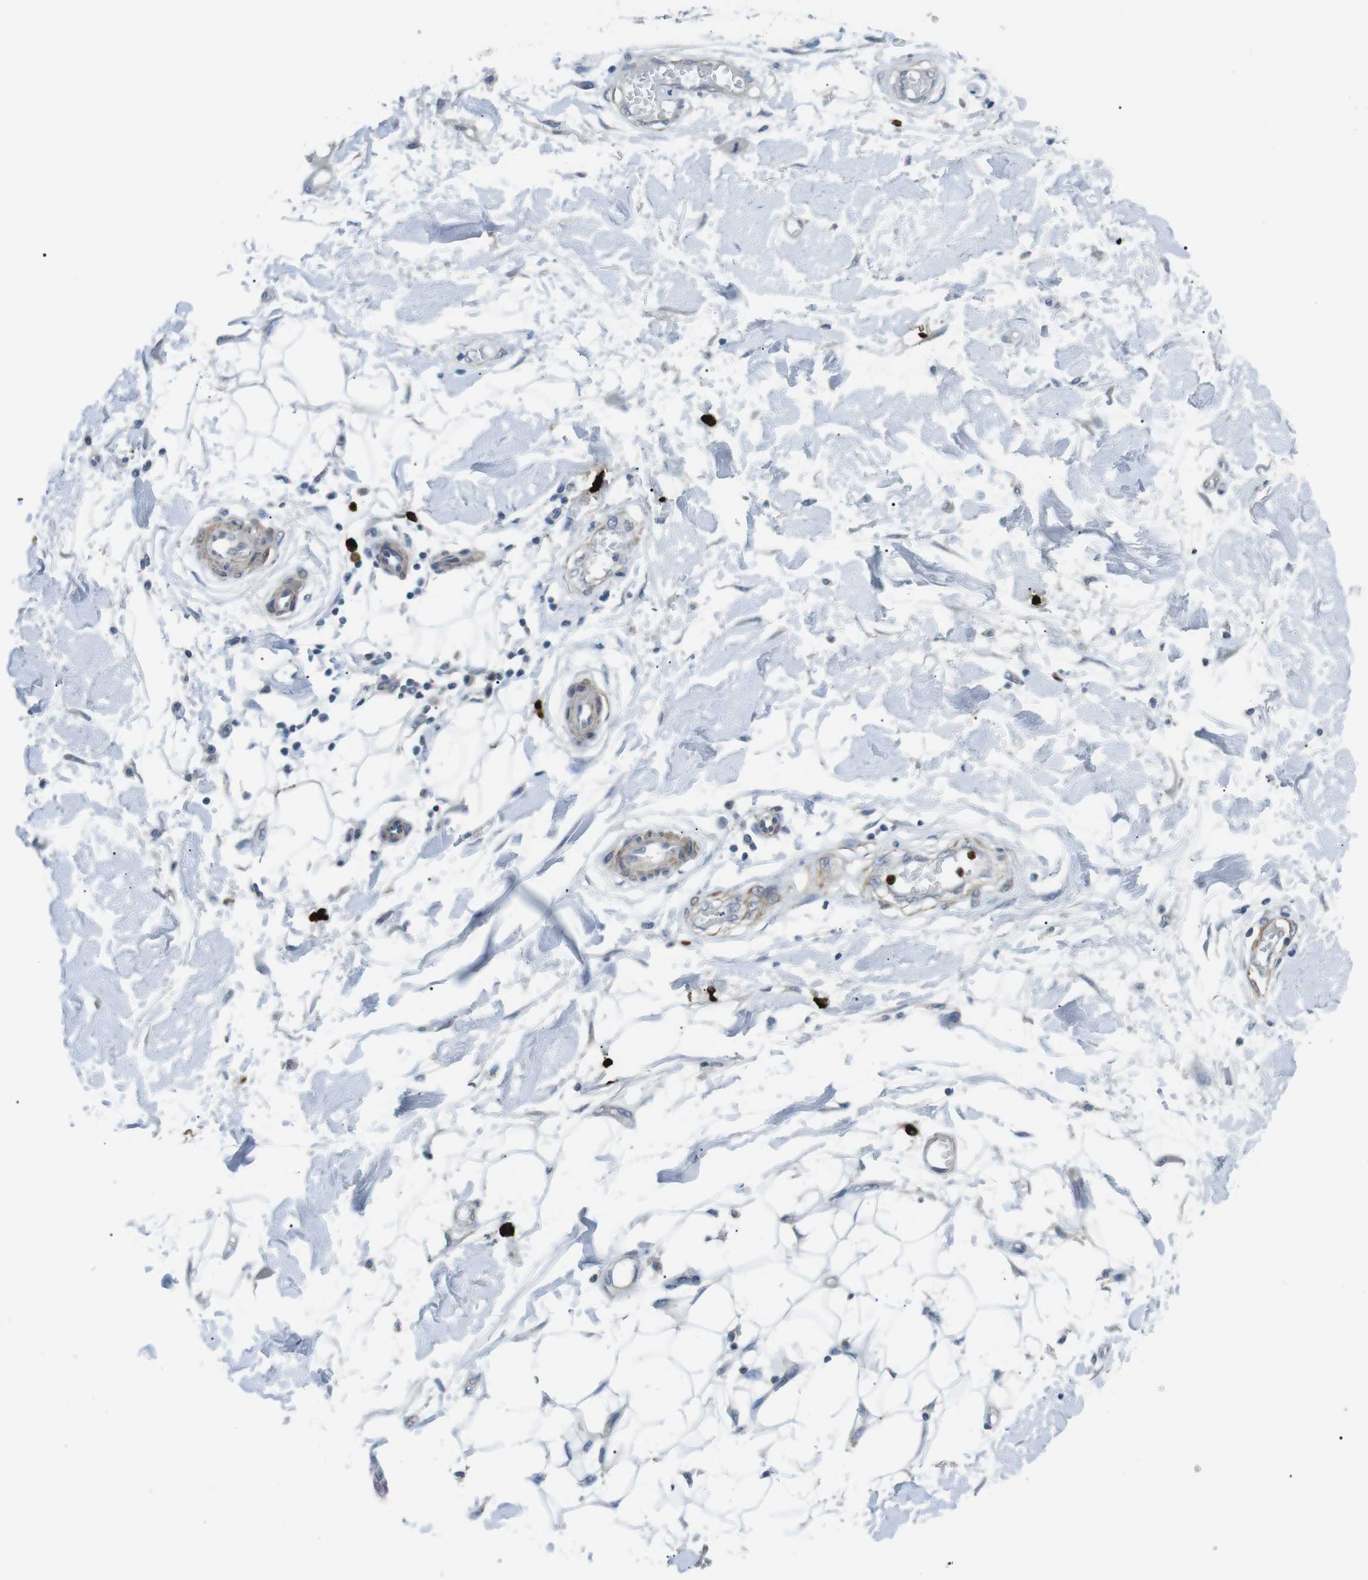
{"staining": {"intensity": "negative", "quantity": "none", "location": "none"}, "tissue": "adipose tissue", "cell_type": "Adipocytes", "image_type": "normal", "snomed": [{"axis": "morphology", "description": "Normal tissue, NOS"}, {"axis": "morphology", "description": "Squamous cell carcinoma, NOS"}, {"axis": "topography", "description": "Skin"}, {"axis": "topography", "description": "Peripheral nerve tissue"}], "caption": "The histopathology image displays no significant expression in adipocytes of adipose tissue. (DAB immunohistochemistry (IHC), high magnification).", "gene": "GZMM", "patient": {"sex": "male", "age": 83}}